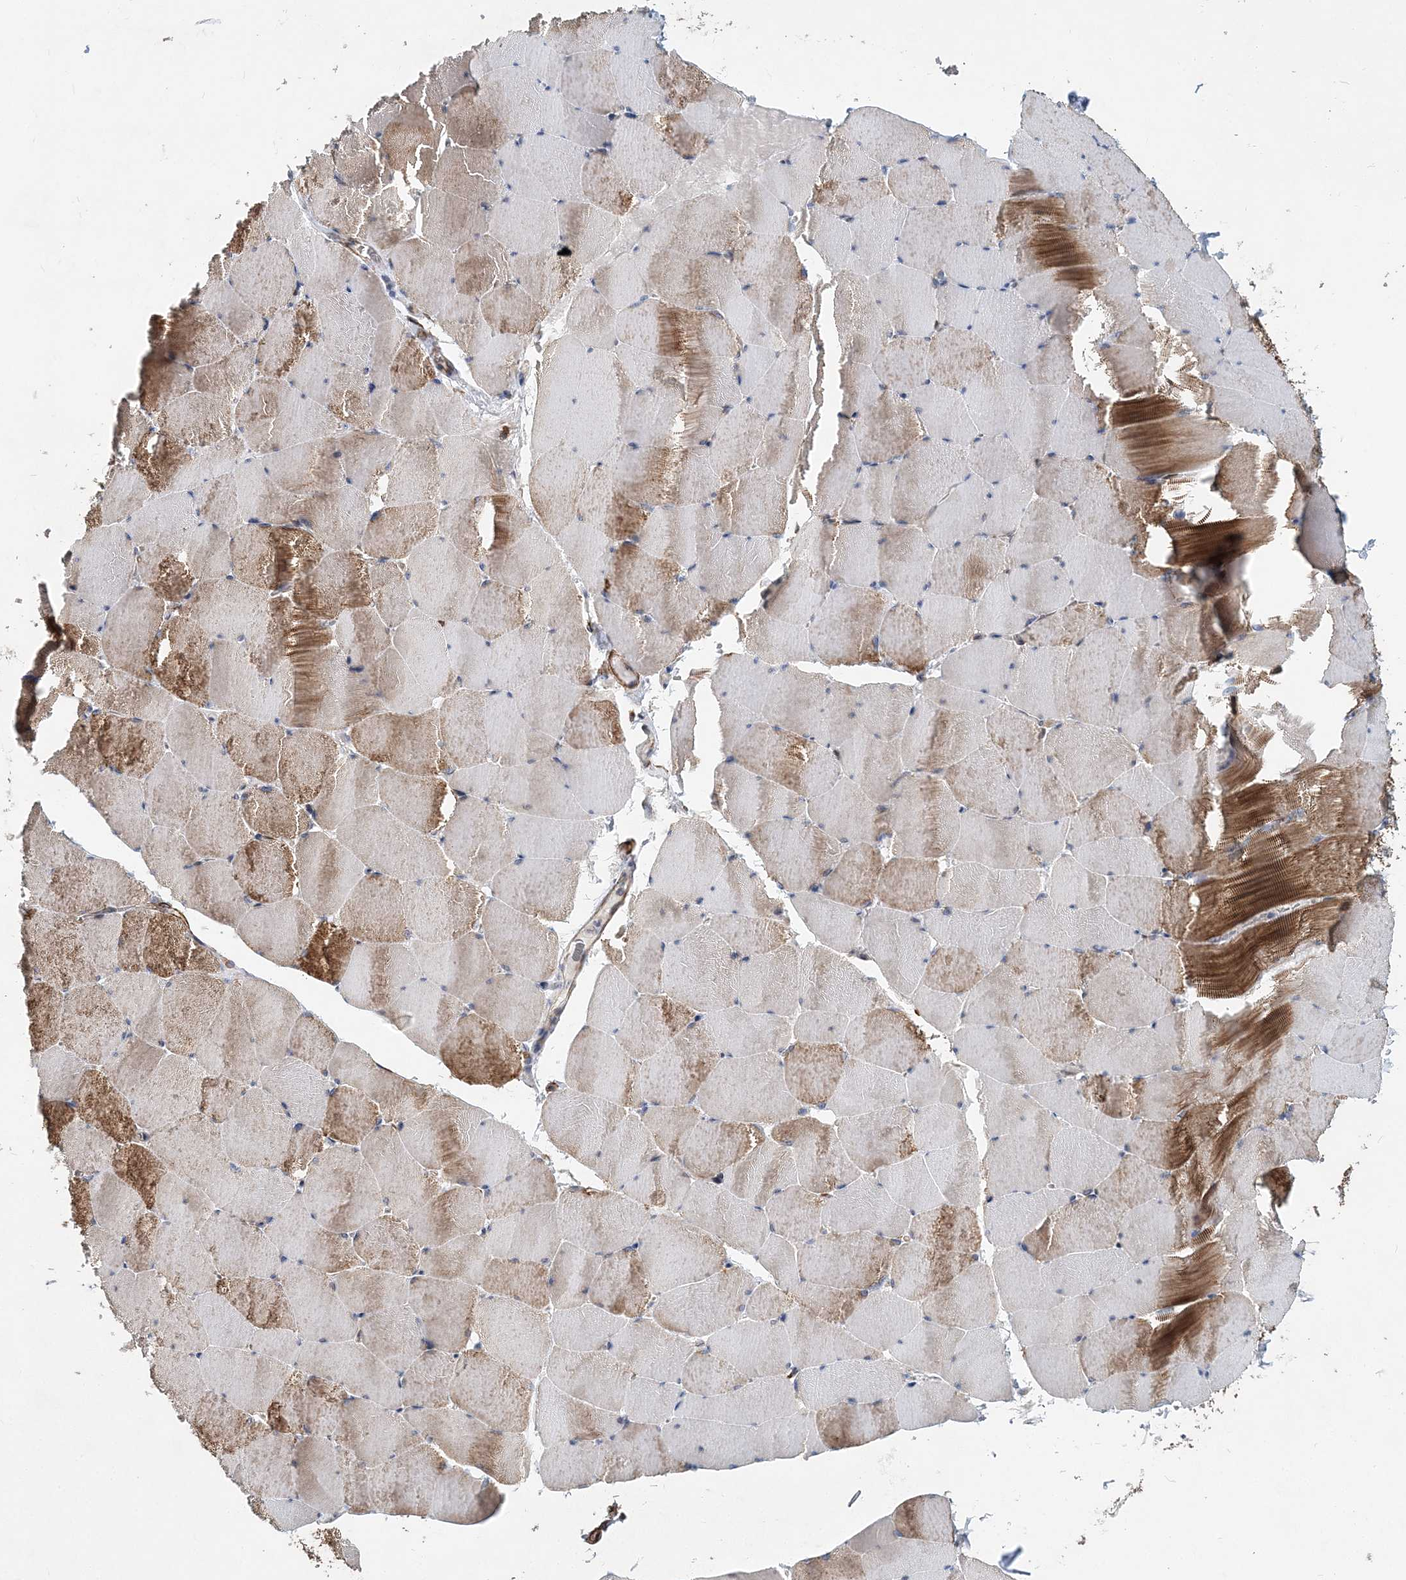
{"staining": {"intensity": "moderate", "quantity": "25%-75%", "location": "cytoplasmic/membranous"}, "tissue": "skeletal muscle", "cell_type": "Myocytes", "image_type": "normal", "snomed": [{"axis": "morphology", "description": "Normal tissue, NOS"}, {"axis": "topography", "description": "Skeletal muscle"}], "caption": "Benign skeletal muscle was stained to show a protein in brown. There is medium levels of moderate cytoplasmic/membranous staining in approximately 25%-75% of myocytes.", "gene": "NBAS", "patient": {"sex": "male", "age": 62}}